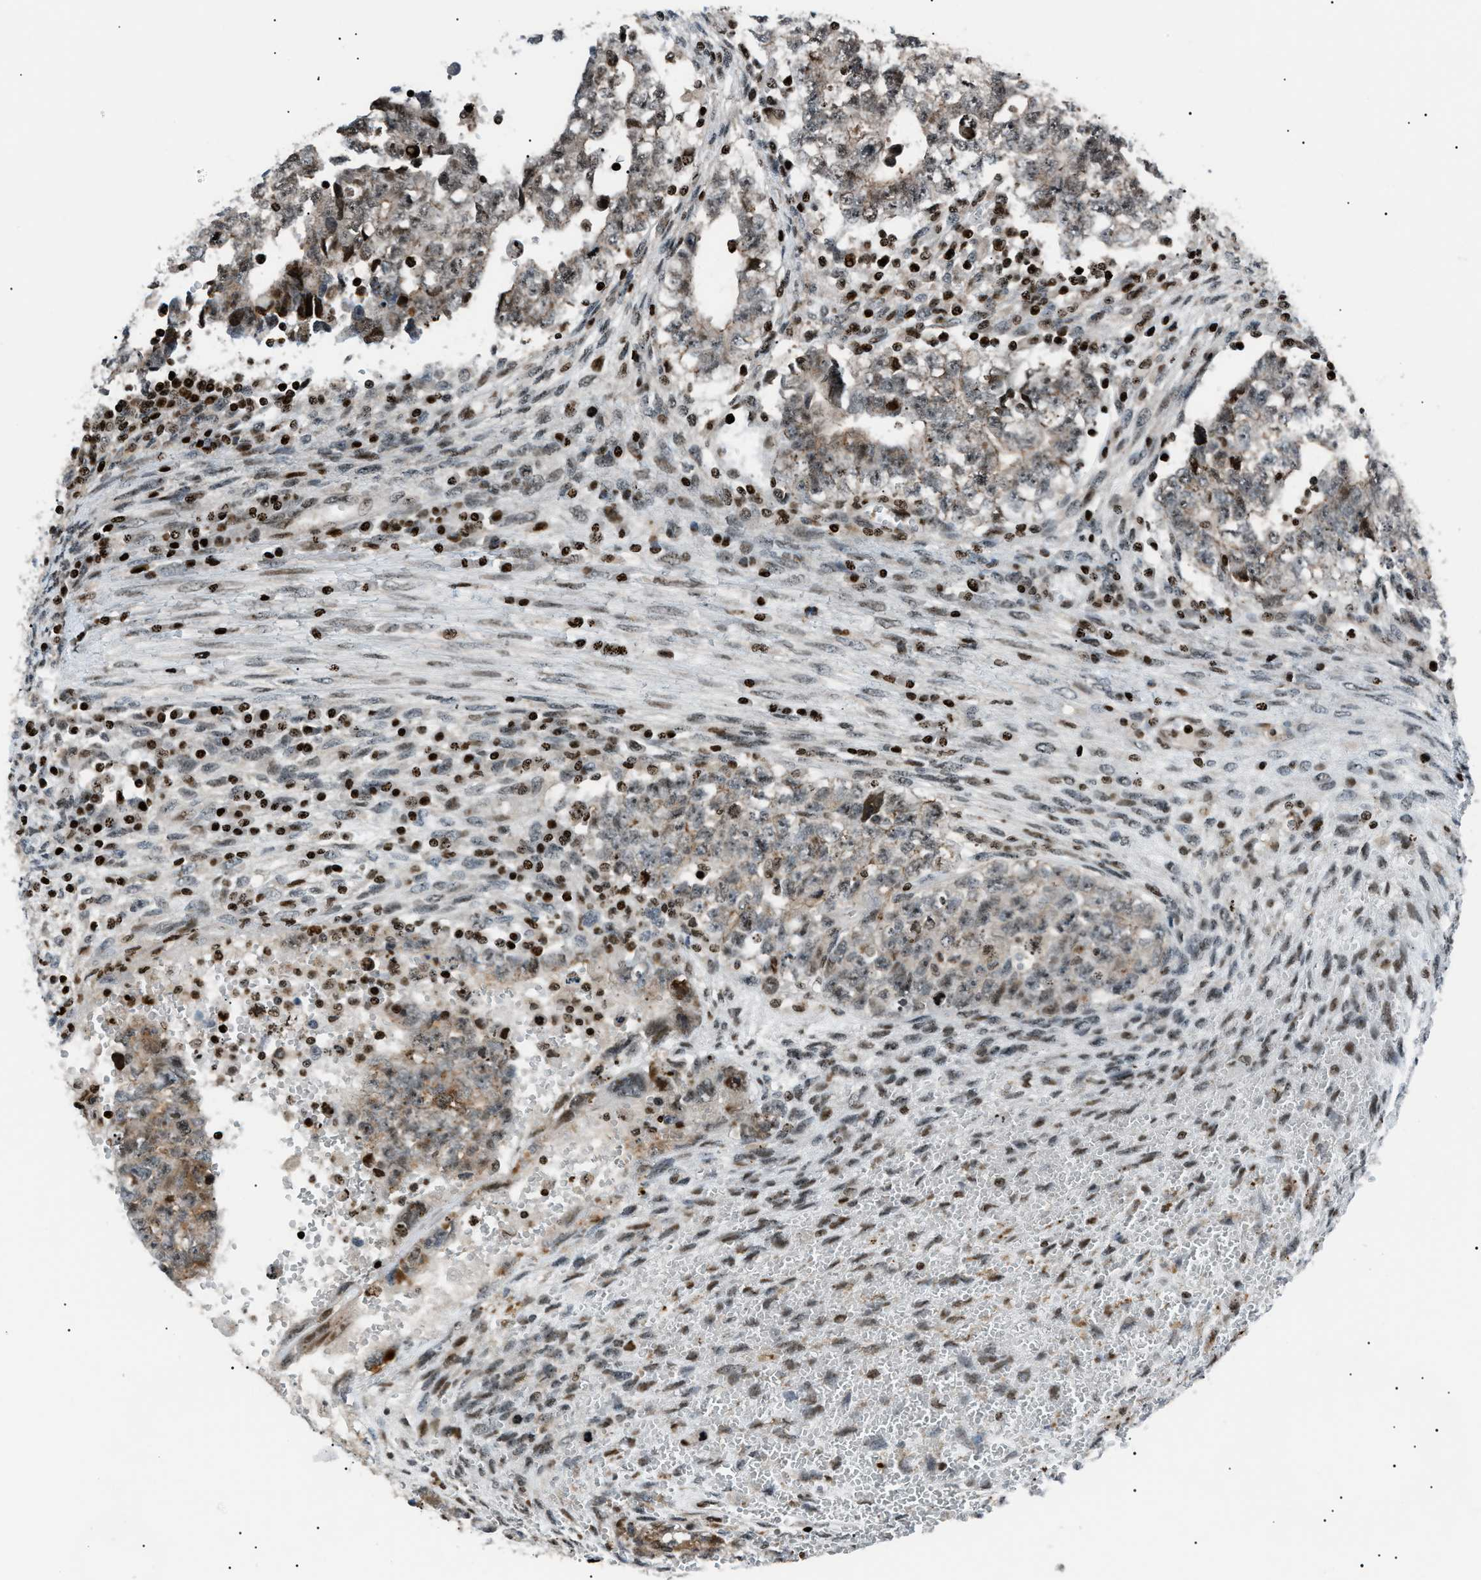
{"staining": {"intensity": "negative", "quantity": "none", "location": "none"}, "tissue": "testis cancer", "cell_type": "Tumor cells", "image_type": "cancer", "snomed": [{"axis": "morphology", "description": "Seminoma, NOS"}, {"axis": "morphology", "description": "Carcinoma, Embryonal, NOS"}, {"axis": "topography", "description": "Testis"}], "caption": "Tumor cells are negative for protein expression in human testis cancer (seminoma).", "gene": "PRKX", "patient": {"sex": "male", "age": 38}}